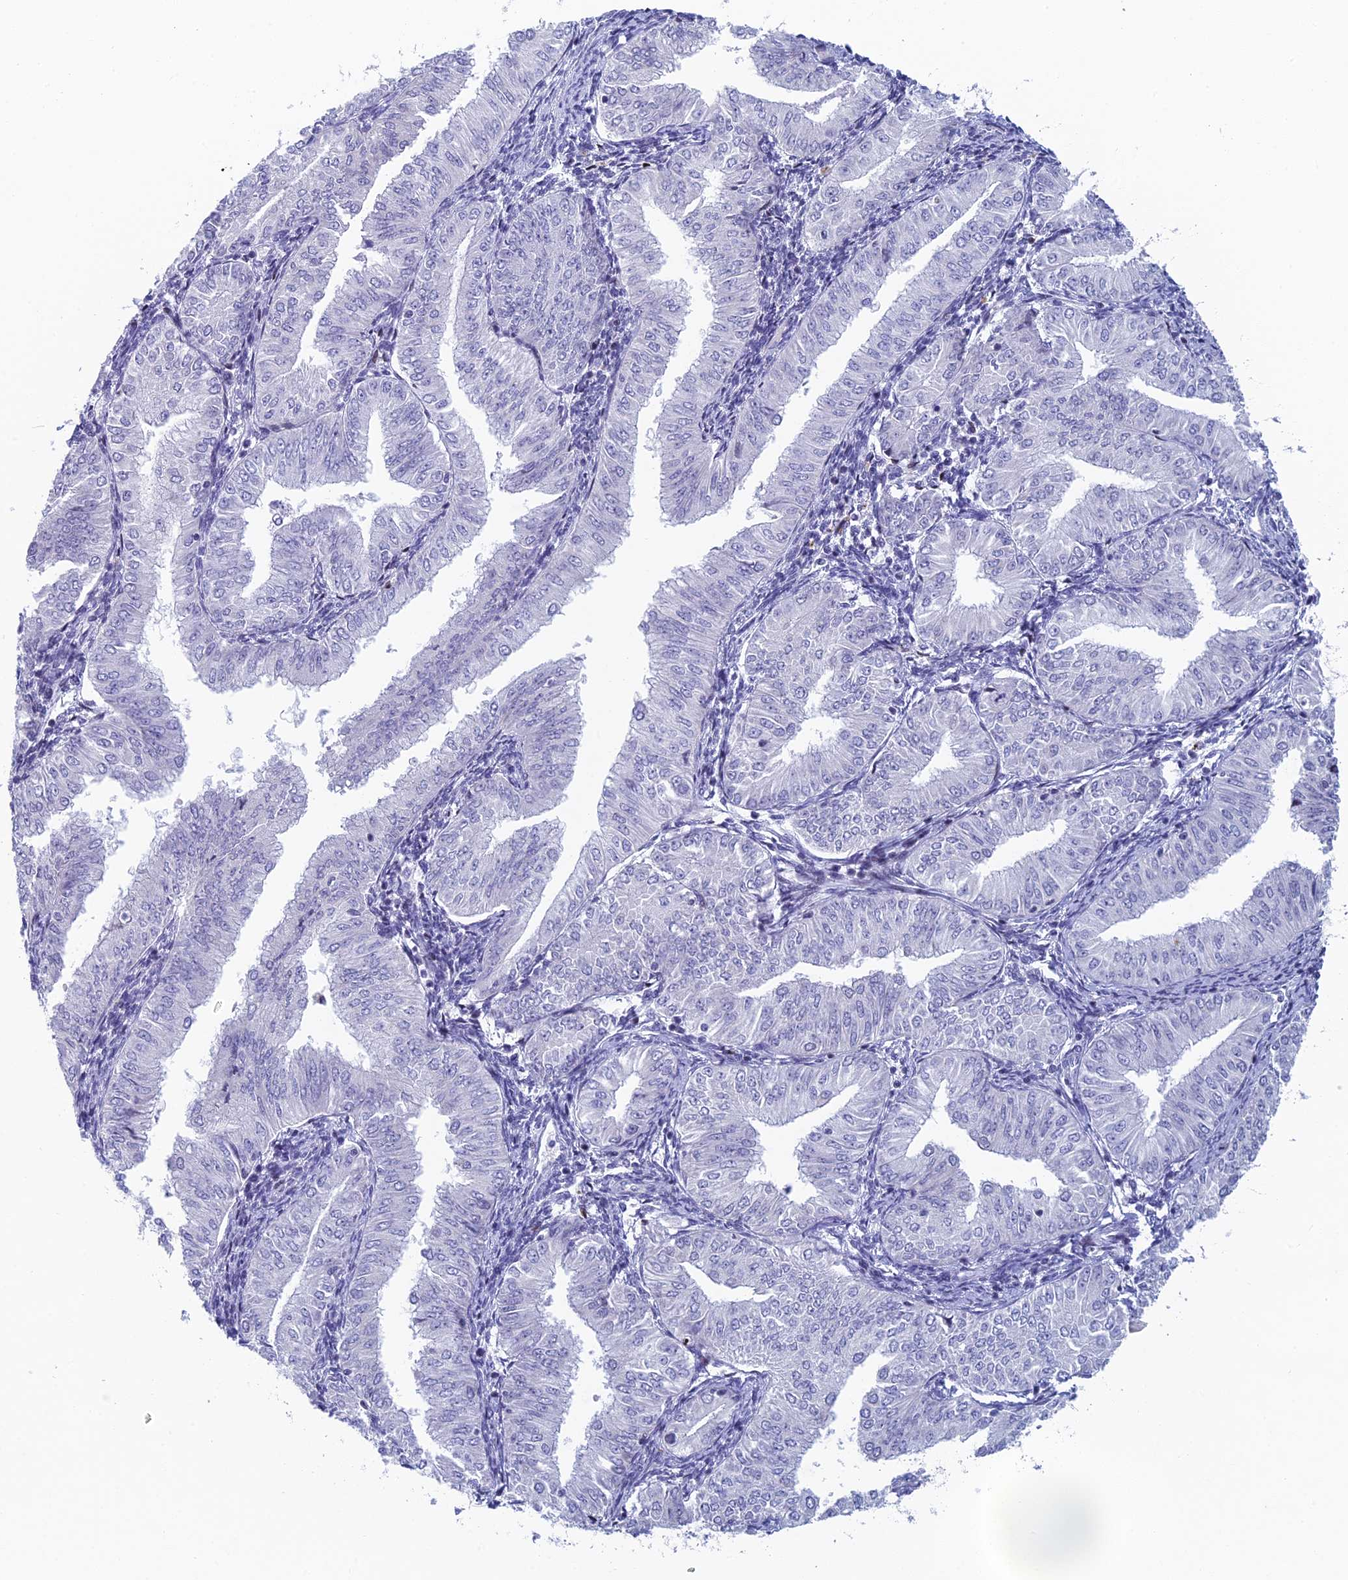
{"staining": {"intensity": "negative", "quantity": "none", "location": "none"}, "tissue": "endometrial cancer", "cell_type": "Tumor cells", "image_type": "cancer", "snomed": [{"axis": "morphology", "description": "Normal tissue, NOS"}, {"axis": "morphology", "description": "Adenocarcinoma, NOS"}, {"axis": "topography", "description": "Endometrium"}], "caption": "This micrograph is of endometrial cancer stained with immunohistochemistry to label a protein in brown with the nuclei are counter-stained blue. There is no positivity in tumor cells.", "gene": "REXO5", "patient": {"sex": "female", "age": 53}}